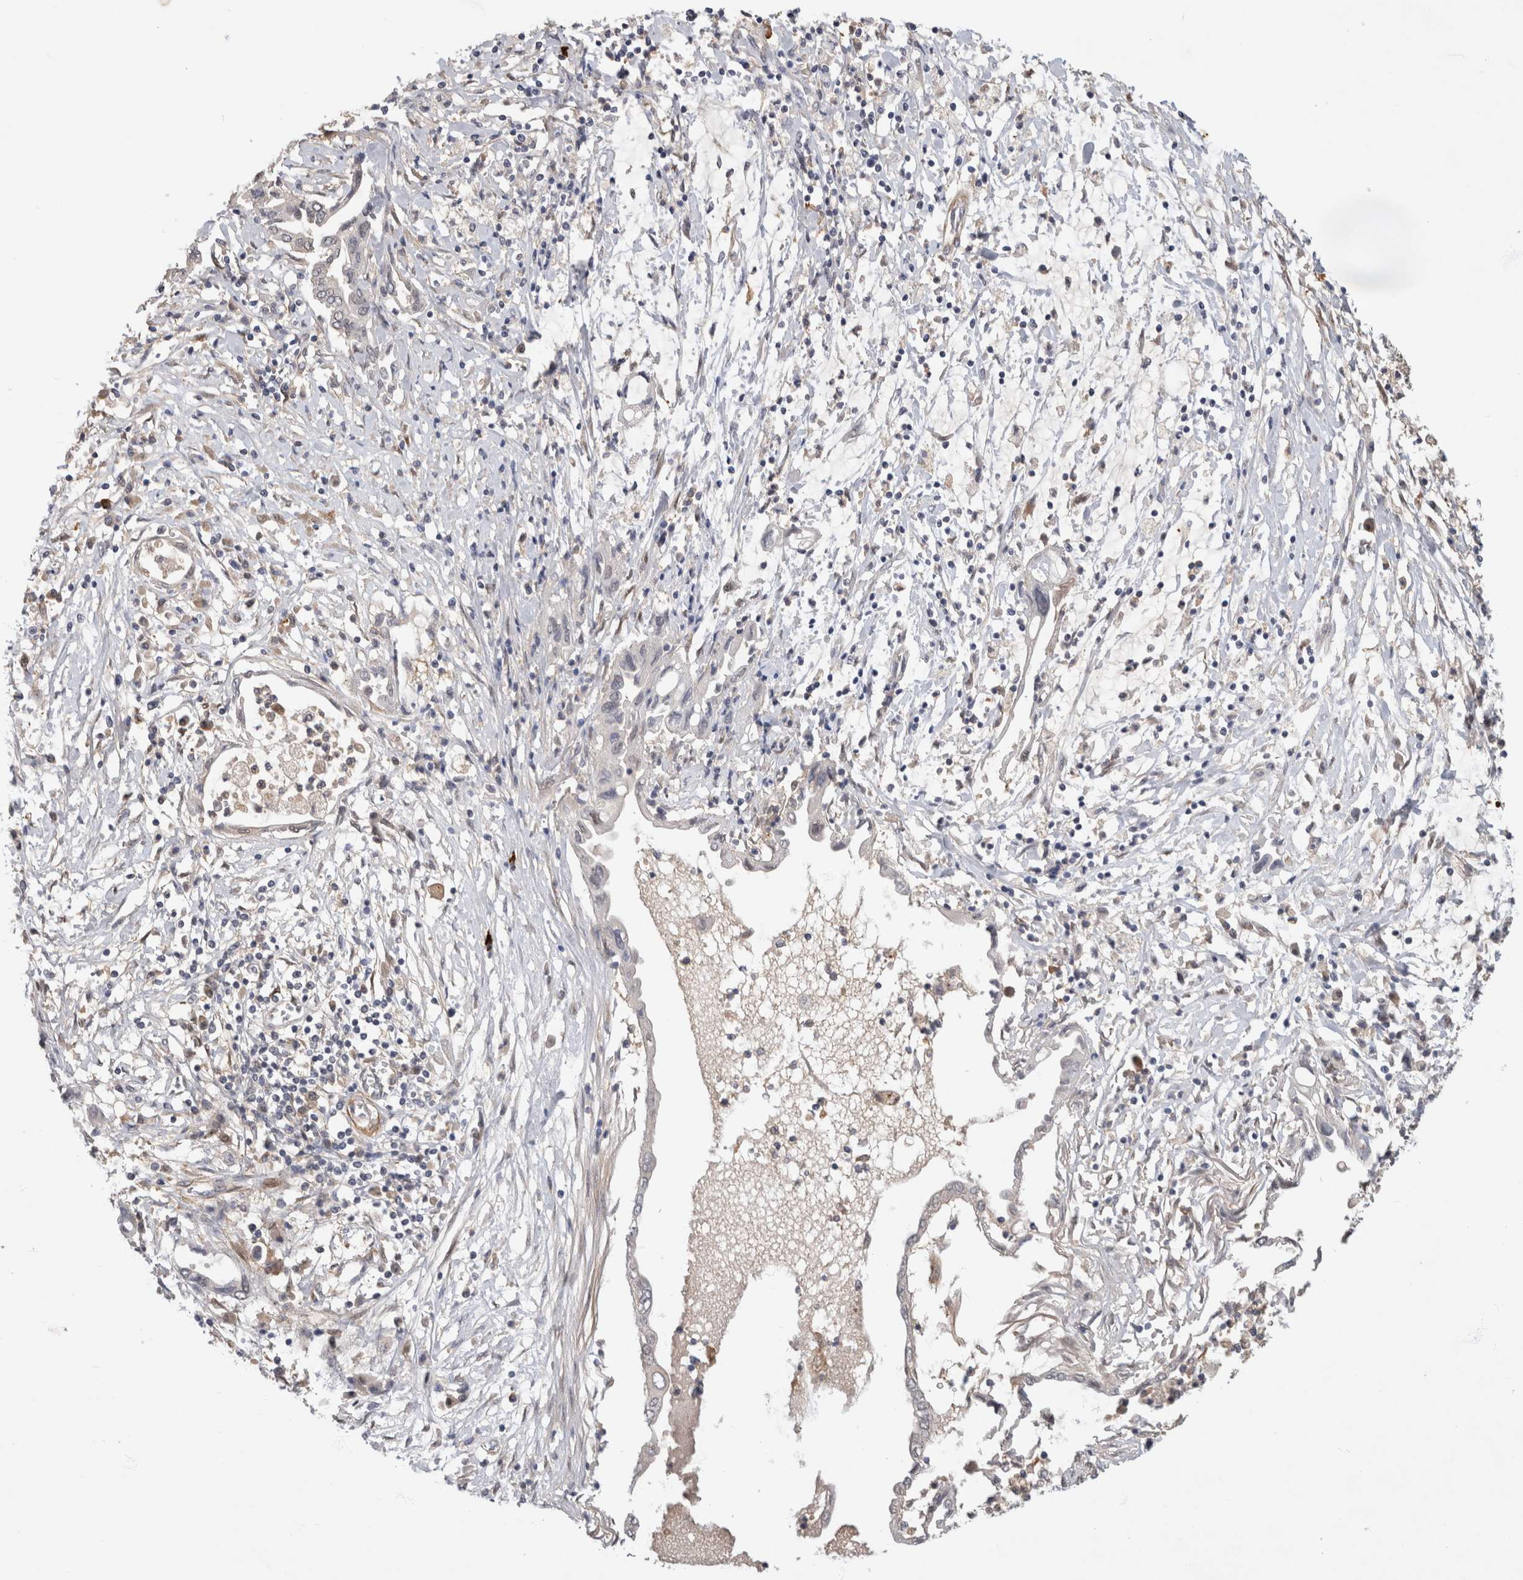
{"staining": {"intensity": "negative", "quantity": "none", "location": "none"}, "tissue": "pancreatic cancer", "cell_type": "Tumor cells", "image_type": "cancer", "snomed": [{"axis": "morphology", "description": "Adenocarcinoma, NOS"}, {"axis": "topography", "description": "Pancreas"}], "caption": "Pancreatic cancer stained for a protein using immunohistochemistry exhibits no staining tumor cells.", "gene": "PGM1", "patient": {"sex": "female", "age": 57}}